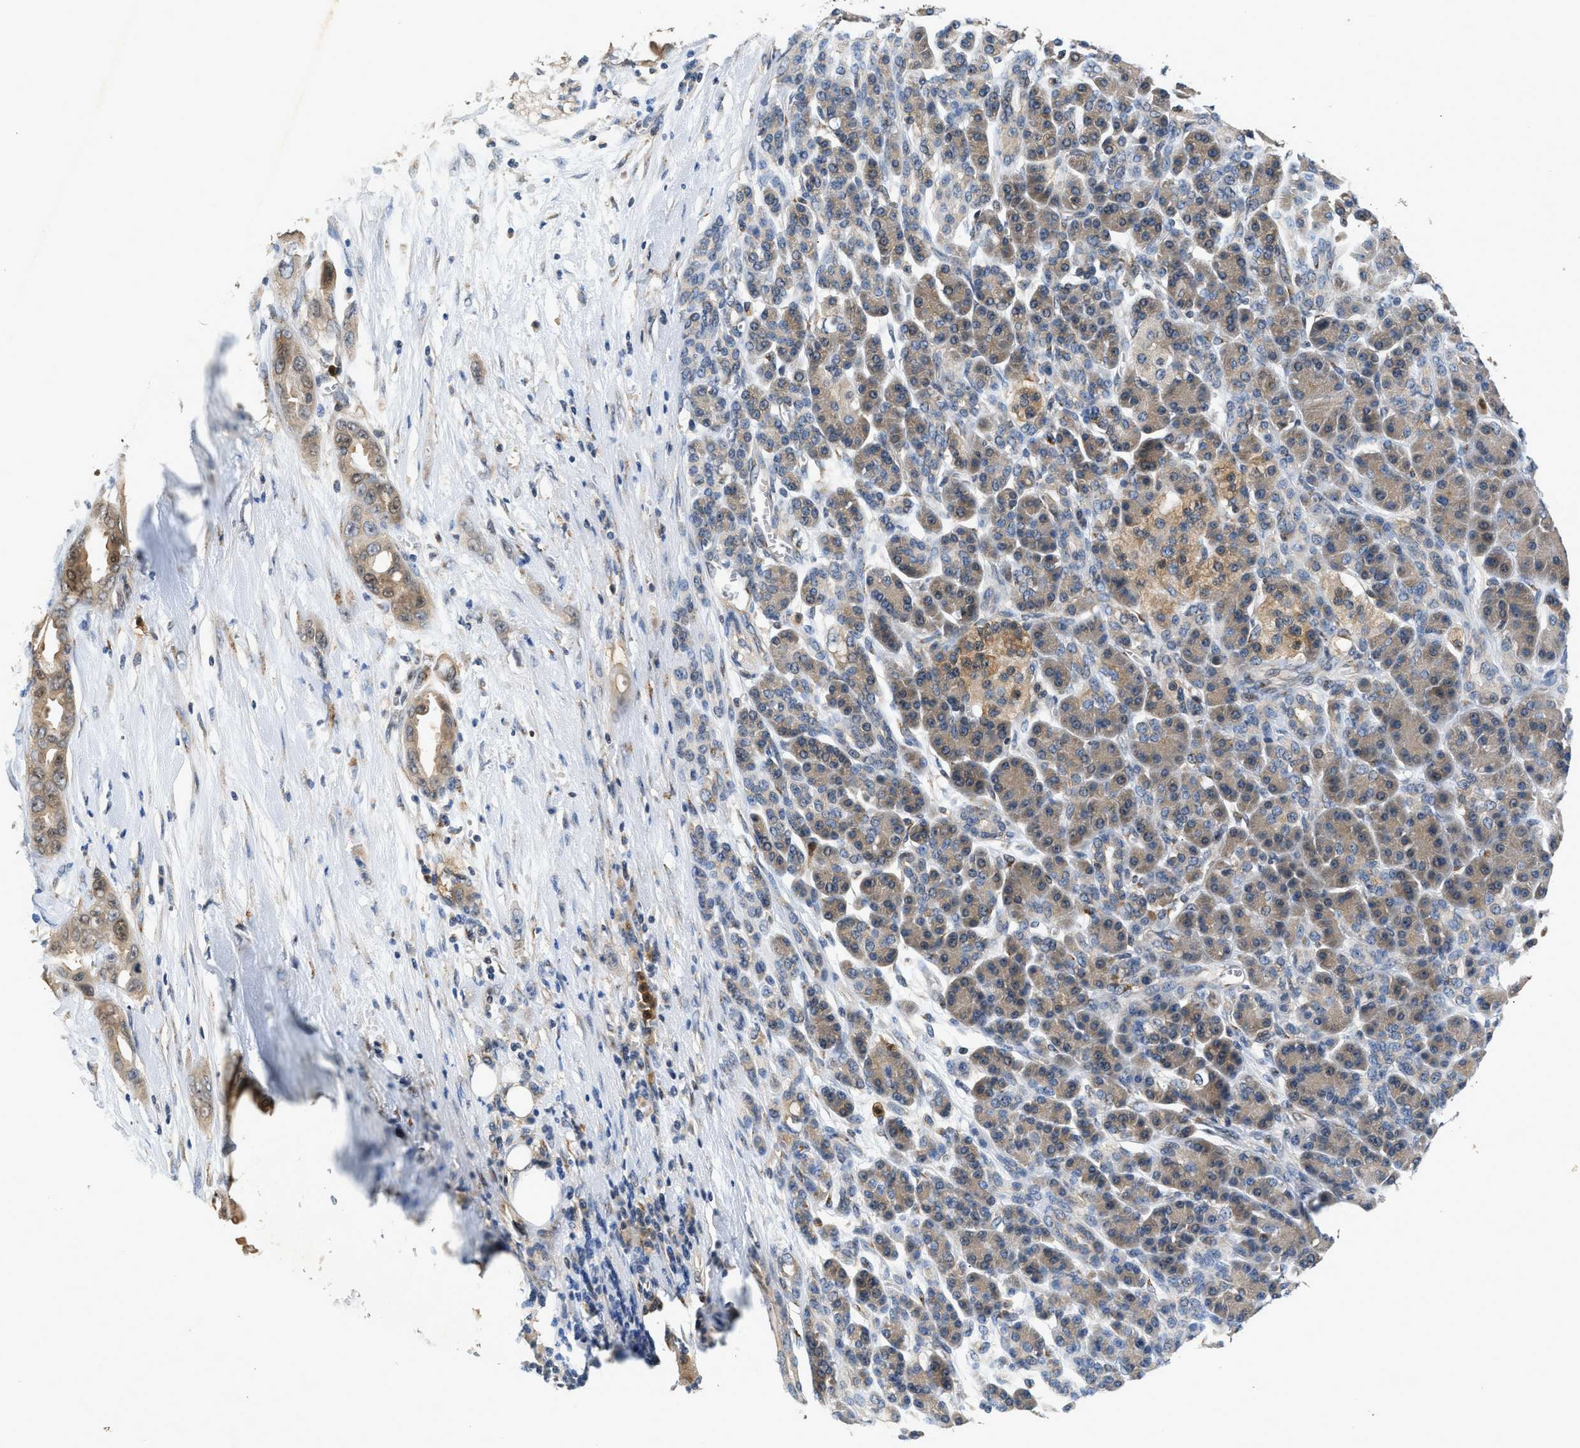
{"staining": {"intensity": "weak", "quantity": ">75%", "location": "cytoplasmic/membranous"}, "tissue": "pancreatic cancer", "cell_type": "Tumor cells", "image_type": "cancer", "snomed": [{"axis": "morphology", "description": "Adenocarcinoma, NOS"}, {"axis": "topography", "description": "Pancreas"}], "caption": "This micrograph exhibits IHC staining of human pancreatic cancer (adenocarcinoma), with low weak cytoplasmic/membranous positivity in approximately >75% of tumor cells.", "gene": "CHUK", "patient": {"sex": "male", "age": 59}}